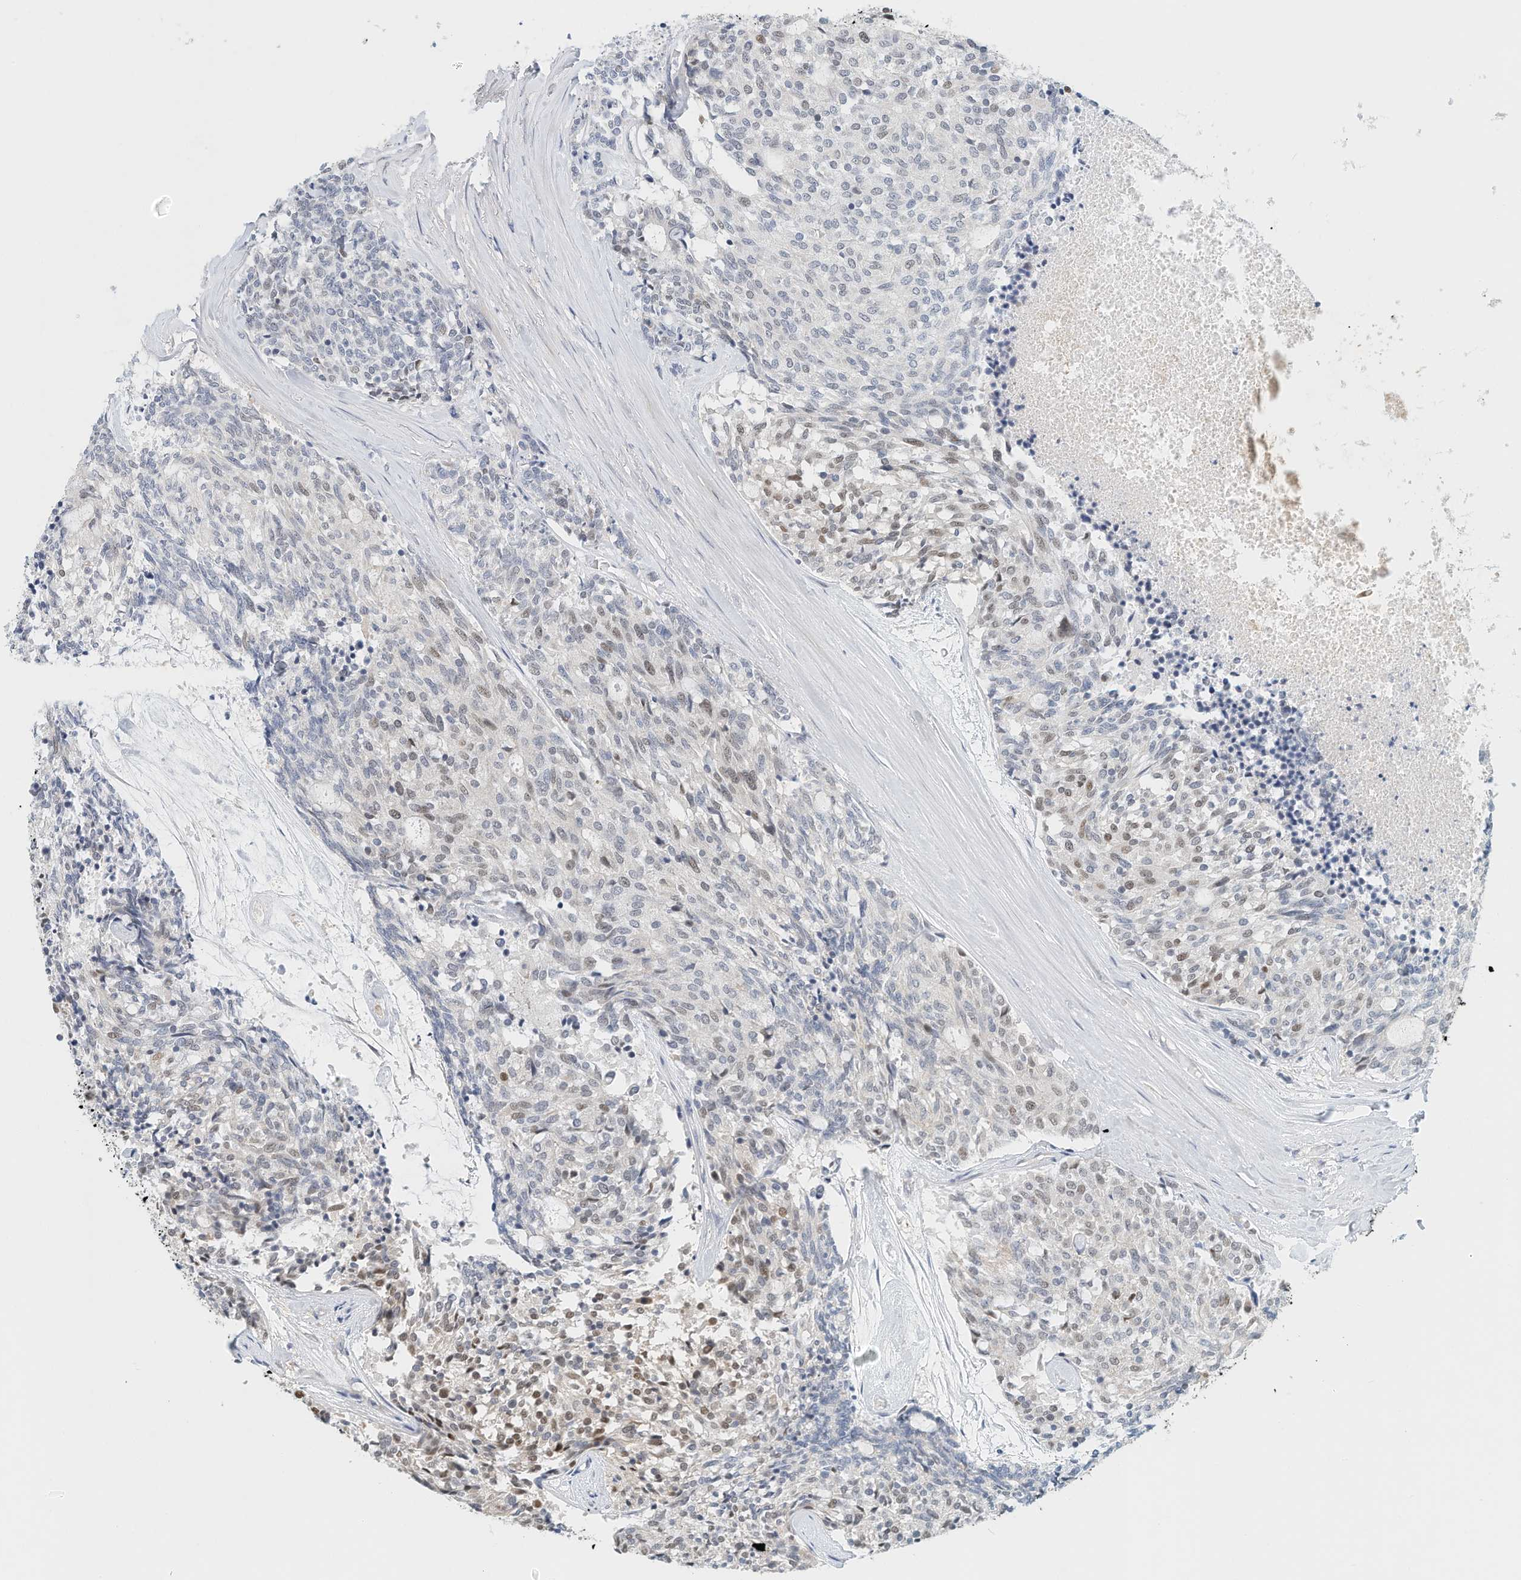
{"staining": {"intensity": "moderate", "quantity": "<25%", "location": "nuclear"}, "tissue": "carcinoid", "cell_type": "Tumor cells", "image_type": "cancer", "snomed": [{"axis": "morphology", "description": "Carcinoid, malignant, NOS"}, {"axis": "topography", "description": "Pancreas"}], "caption": "Protein staining reveals moderate nuclear staining in approximately <25% of tumor cells in carcinoid (malignant).", "gene": "ARHGAP28", "patient": {"sex": "female", "age": 54}}